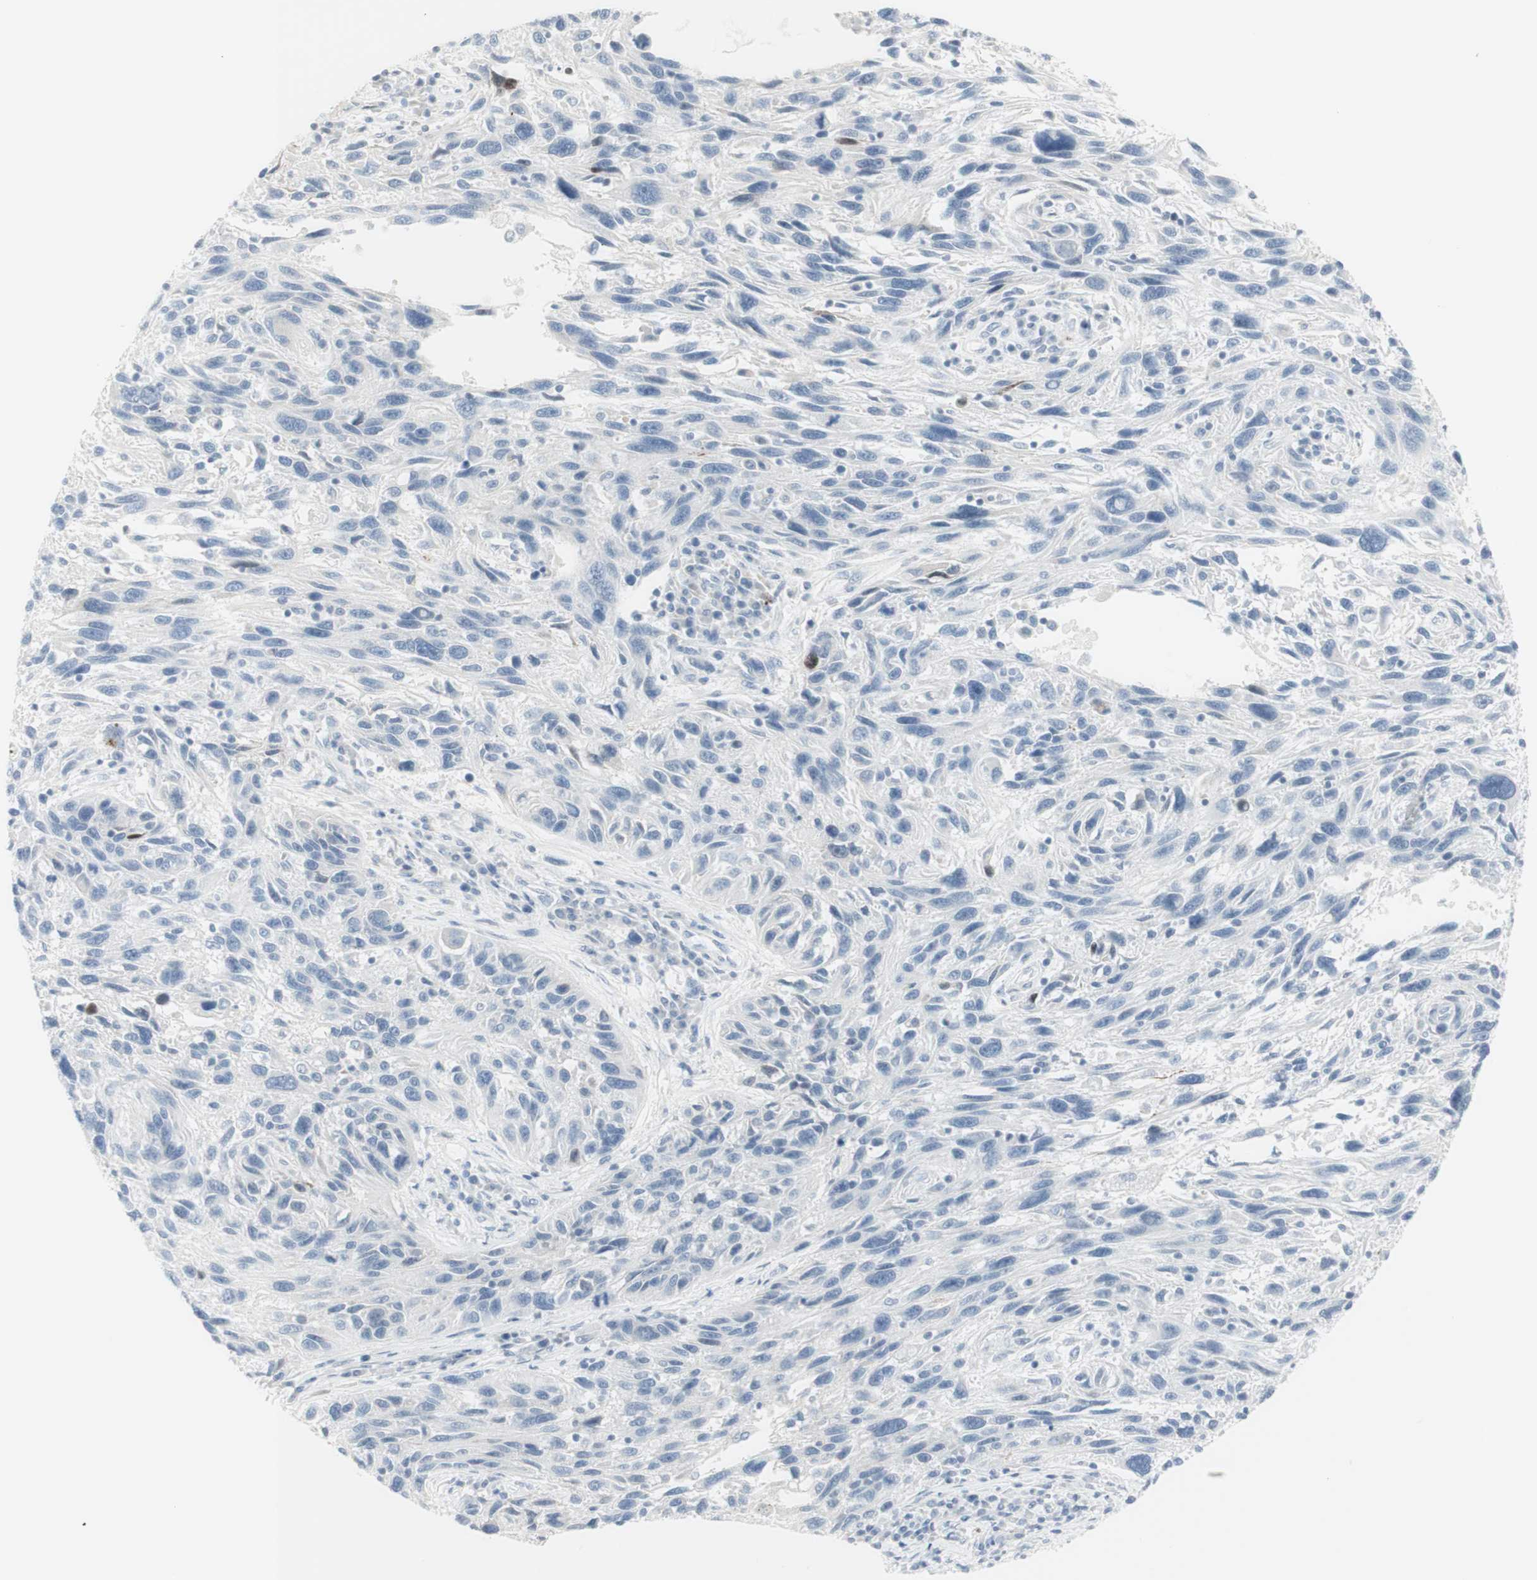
{"staining": {"intensity": "negative", "quantity": "none", "location": "none"}, "tissue": "melanoma", "cell_type": "Tumor cells", "image_type": "cancer", "snomed": [{"axis": "morphology", "description": "Malignant melanoma, NOS"}, {"axis": "topography", "description": "Skin"}], "caption": "Immunohistochemistry histopathology image of neoplastic tissue: melanoma stained with DAB (3,3'-diaminobenzidine) reveals no significant protein expression in tumor cells. The staining was performed using DAB (3,3'-diaminobenzidine) to visualize the protein expression in brown, while the nuclei were stained in blue with hematoxylin (Magnification: 20x).", "gene": "MDK", "patient": {"sex": "male", "age": 53}}